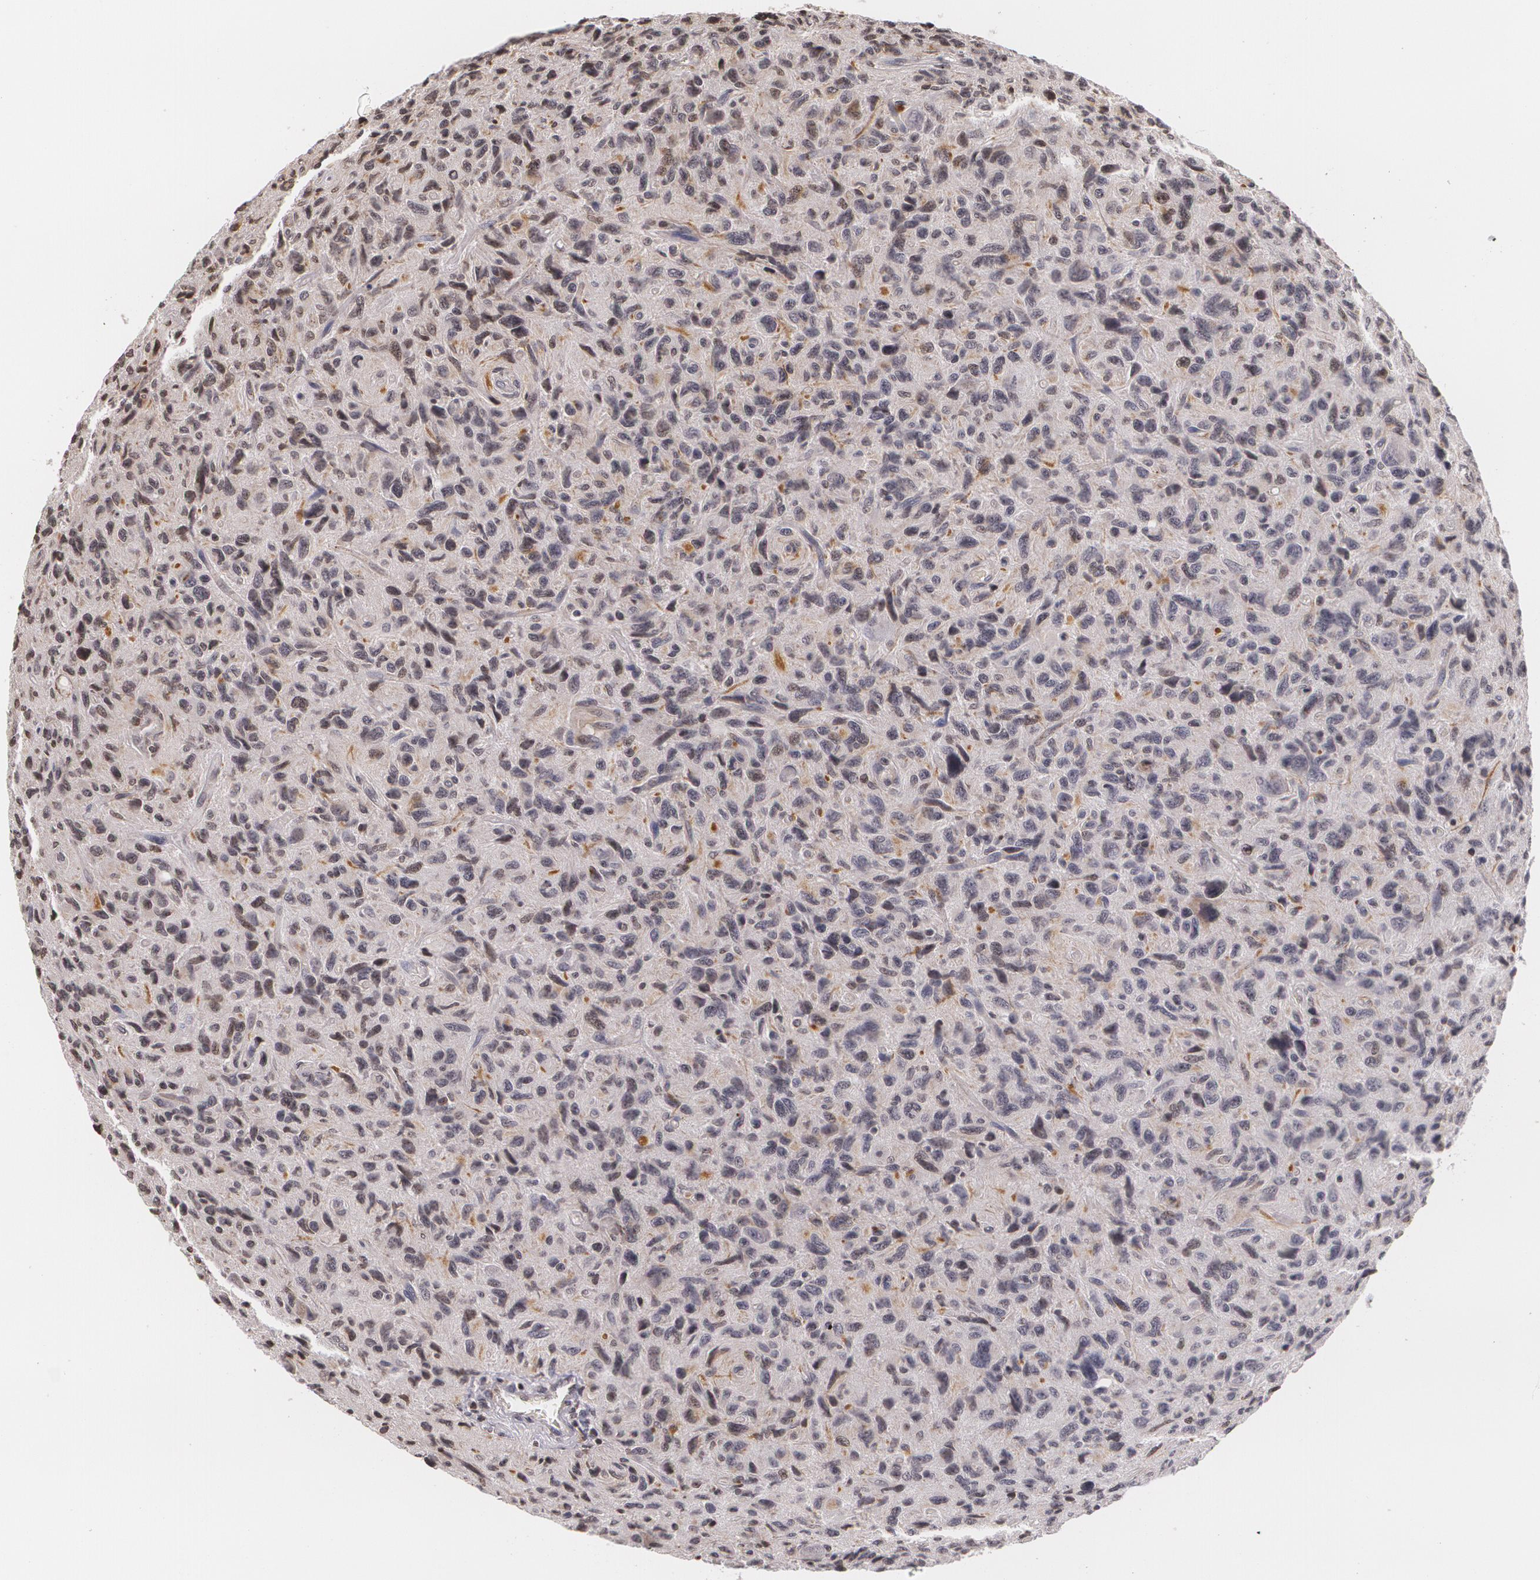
{"staining": {"intensity": "weak", "quantity": ">75%", "location": "nuclear"}, "tissue": "glioma", "cell_type": "Tumor cells", "image_type": "cancer", "snomed": [{"axis": "morphology", "description": "Glioma, malignant, High grade"}, {"axis": "topography", "description": "Brain"}], "caption": "Tumor cells show low levels of weak nuclear expression in approximately >75% of cells in human malignant glioma (high-grade). The staining was performed using DAB (3,3'-diaminobenzidine), with brown indicating positive protein expression. Nuclei are stained blue with hematoxylin.", "gene": "VAV3", "patient": {"sex": "female", "age": 60}}